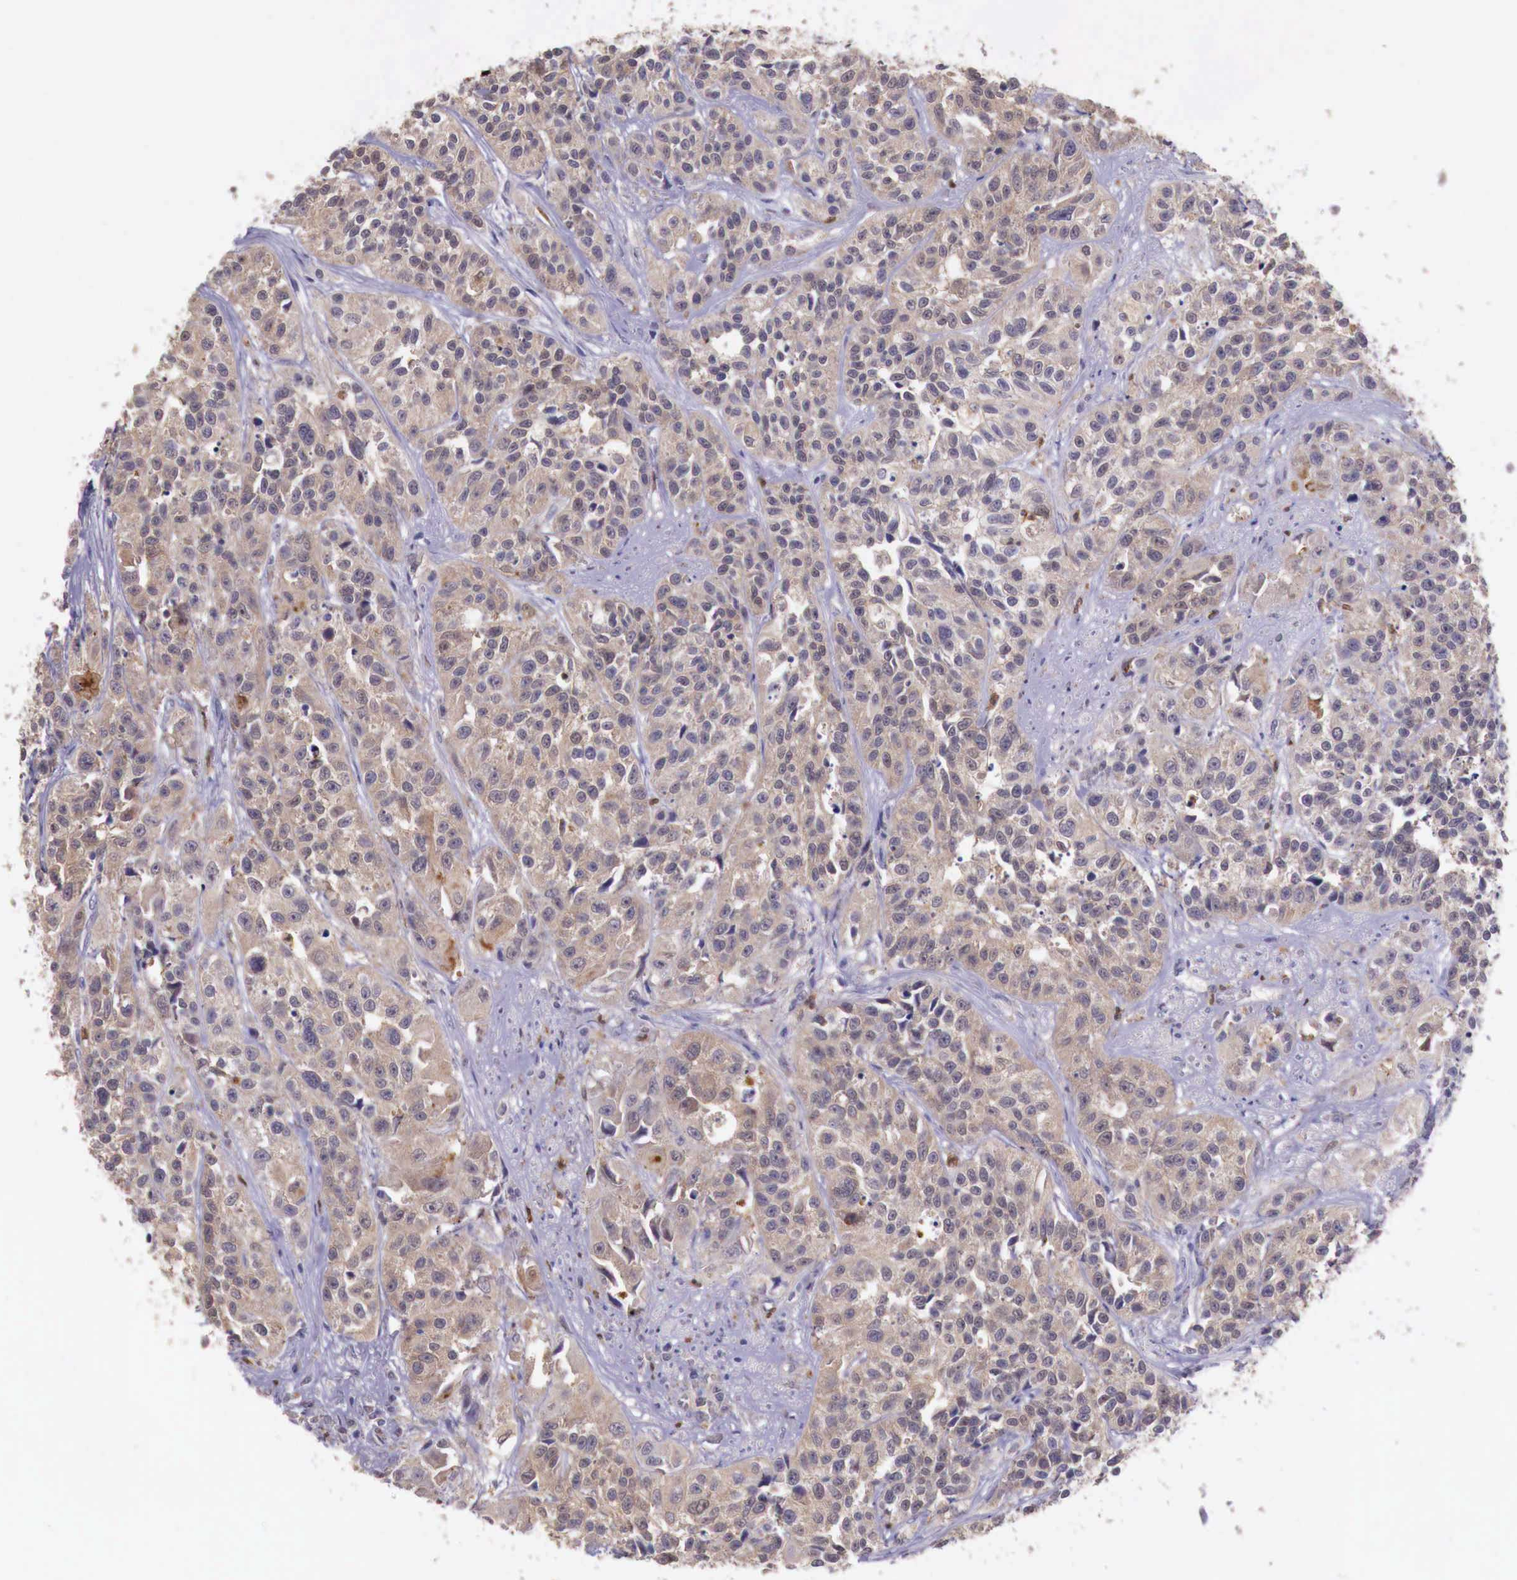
{"staining": {"intensity": "weak", "quantity": ">75%", "location": "cytoplasmic/membranous"}, "tissue": "urothelial cancer", "cell_type": "Tumor cells", "image_type": "cancer", "snomed": [{"axis": "morphology", "description": "Urothelial carcinoma, High grade"}, {"axis": "topography", "description": "Urinary bladder"}], "caption": "A low amount of weak cytoplasmic/membranous staining is appreciated in about >75% of tumor cells in urothelial cancer tissue.", "gene": "GAB2", "patient": {"sex": "female", "age": 81}}